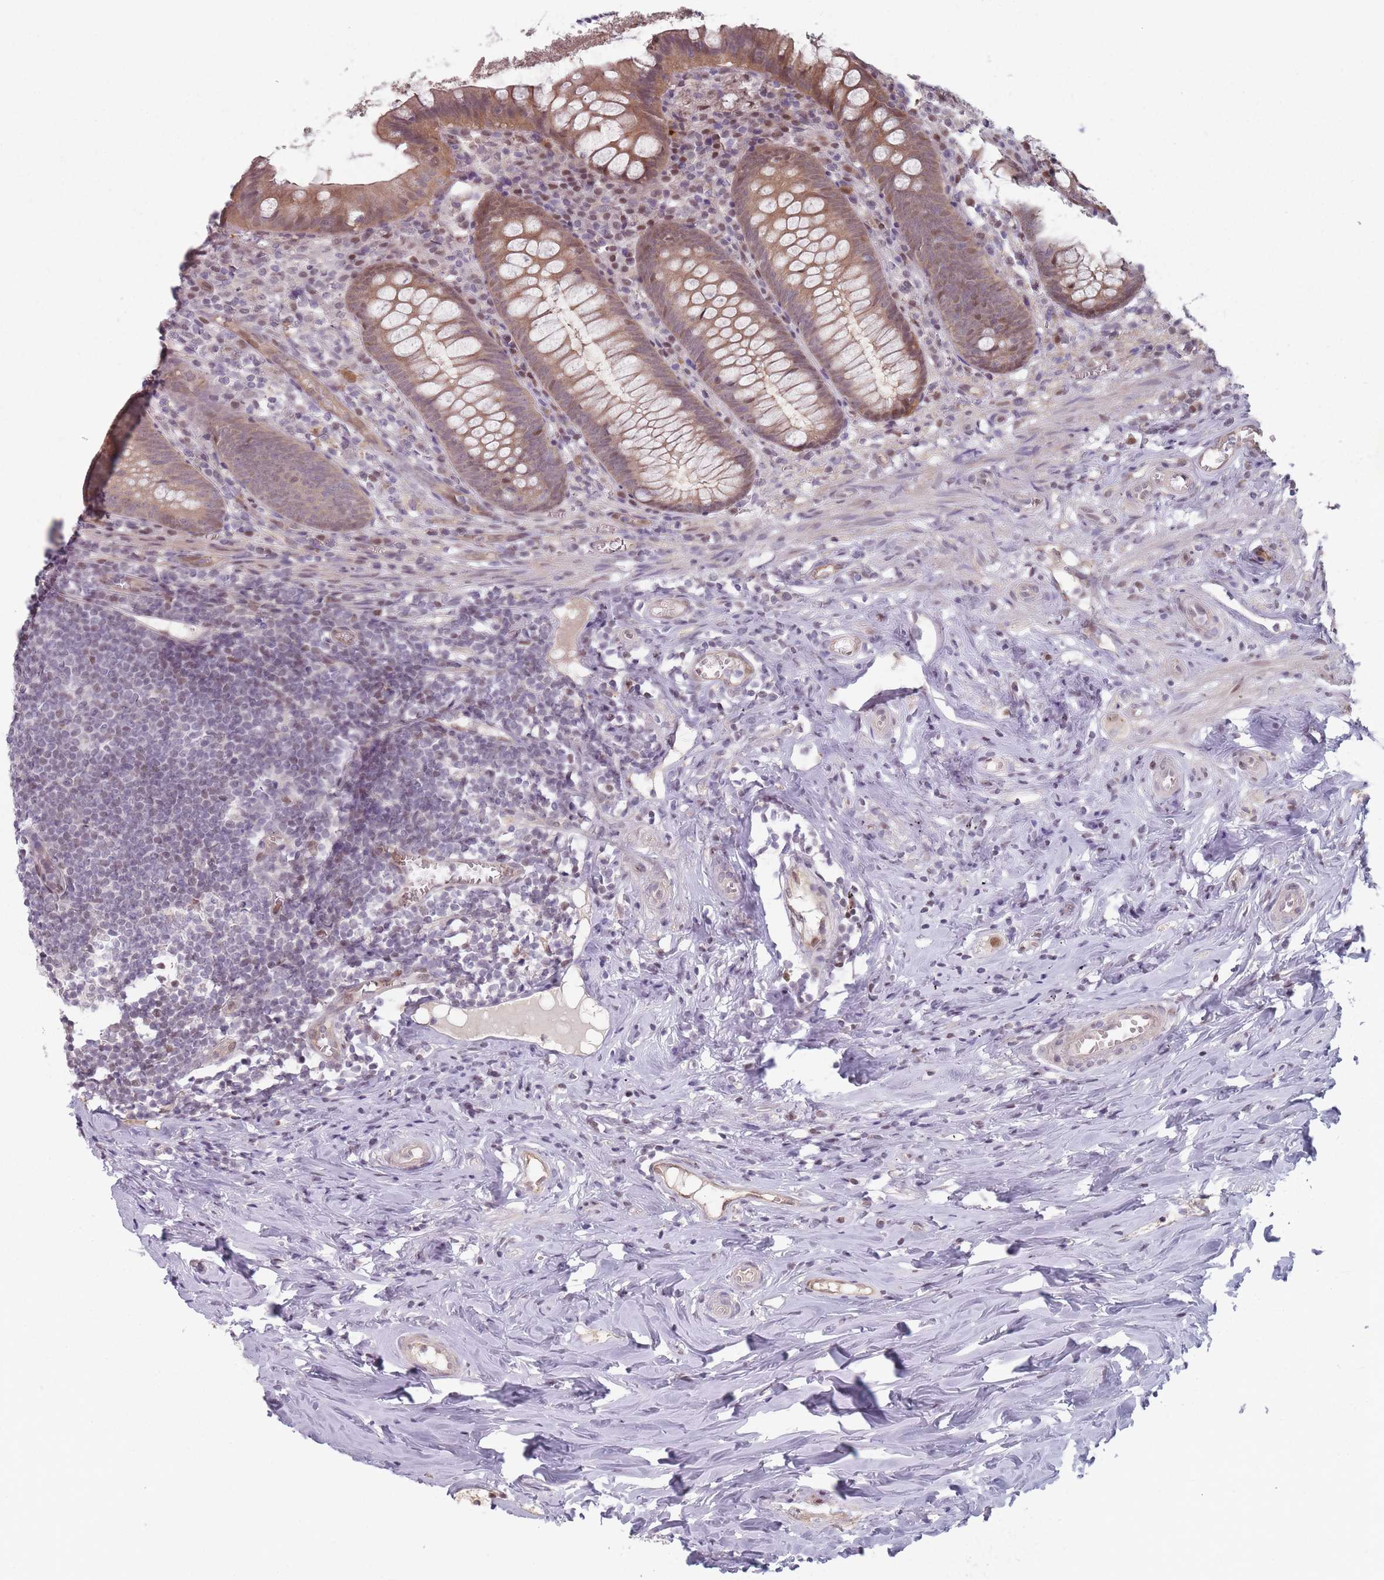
{"staining": {"intensity": "moderate", "quantity": ">75%", "location": "cytoplasmic/membranous,nuclear"}, "tissue": "appendix", "cell_type": "Glandular cells", "image_type": "normal", "snomed": [{"axis": "morphology", "description": "Normal tissue, NOS"}, {"axis": "topography", "description": "Appendix"}], "caption": "A high-resolution histopathology image shows immunohistochemistry (IHC) staining of unremarkable appendix, which demonstrates moderate cytoplasmic/membranous,nuclear positivity in approximately >75% of glandular cells. (Stains: DAB in brown, nuclei in blue, Microscopy: brightfield microscopy at high magnification).", "gene": "SH3BGRL2", "patient": {"sex": "female", "age": 51}}